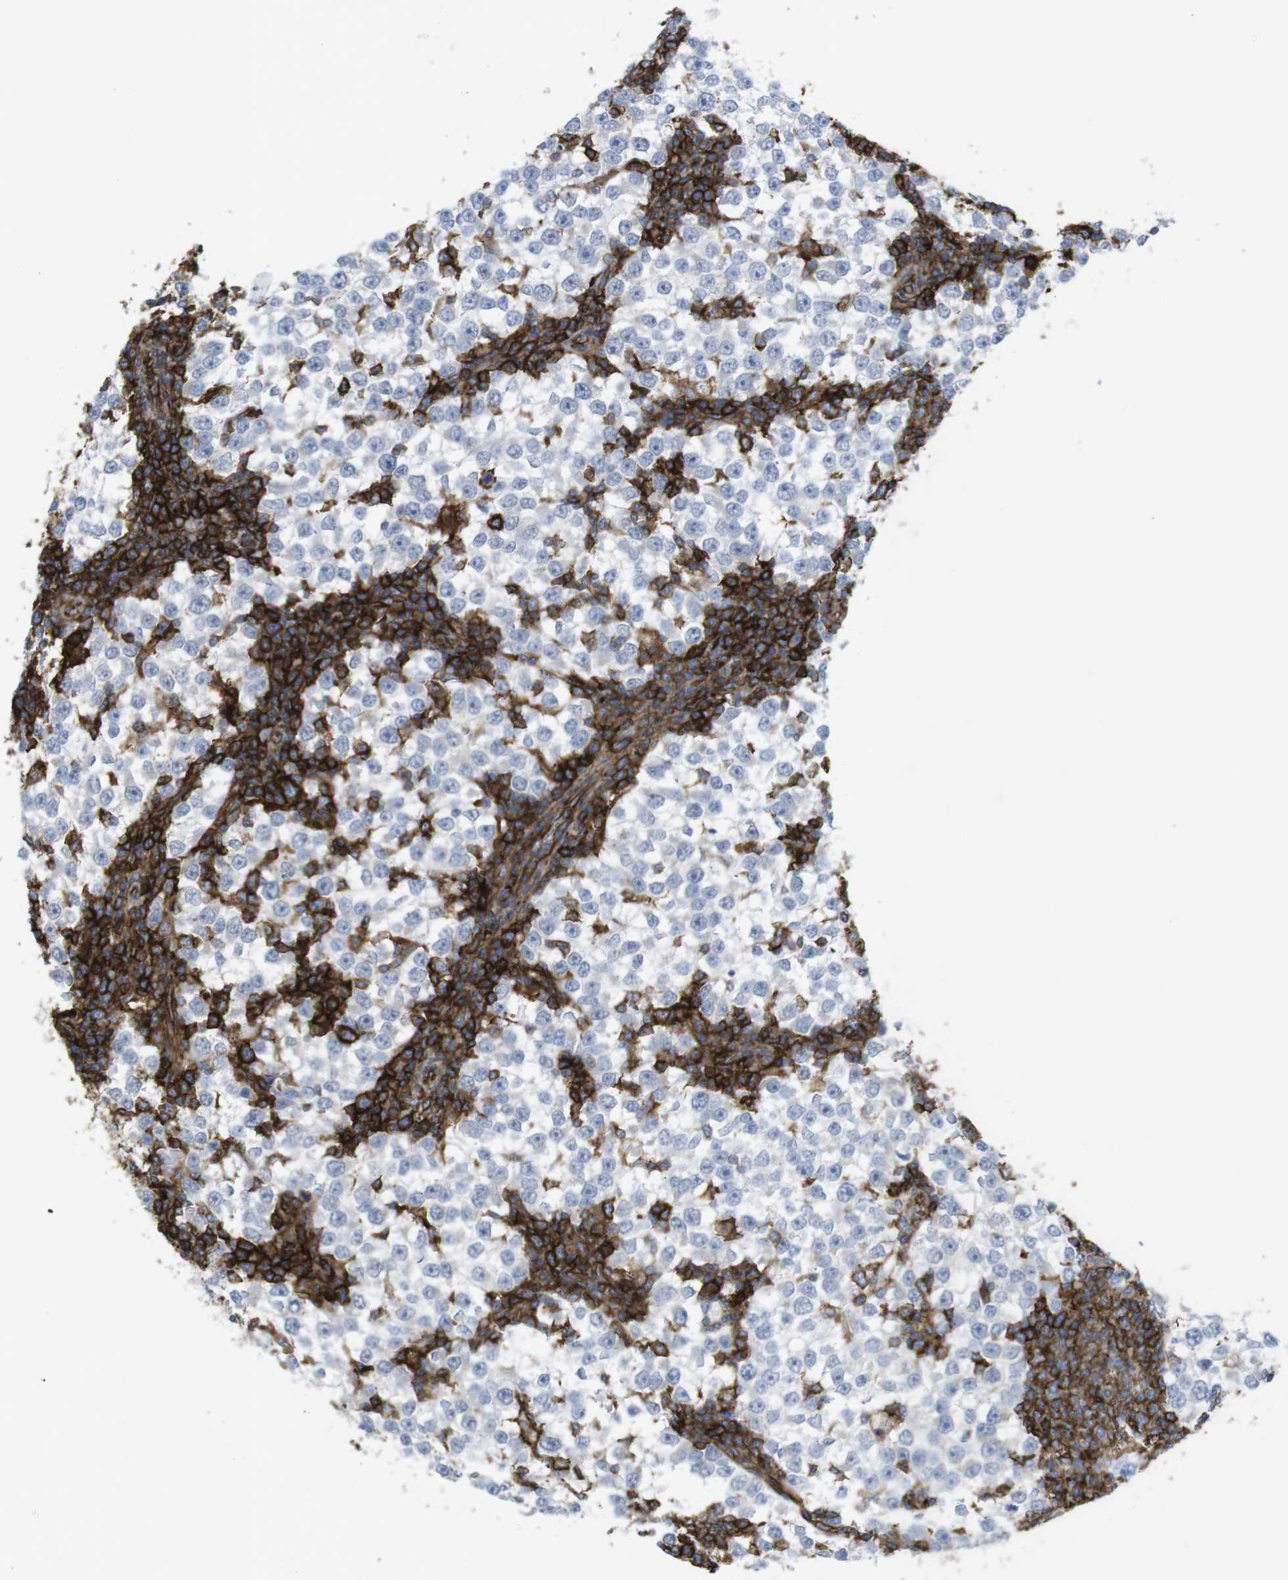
{"staining": {"intensity": "negative", "quantity": "none", "location": "none"}, "tissue": "testis cancer", "cell_type": "Tumor cells", "image_type": "cancer", "snomed": [{"axis": "morphology", "description": "Seminoma, NOS"}, {"axis": "topography", "description": "Testis"}], "caption": "Photomicrograph shows no significant protein staining in tumor cells of testis cancer (seminoma). (IHC, brightfield microscopy, high magnification).", "gene": "CCR6", "patient": {"sex": "male", "age": 65}}